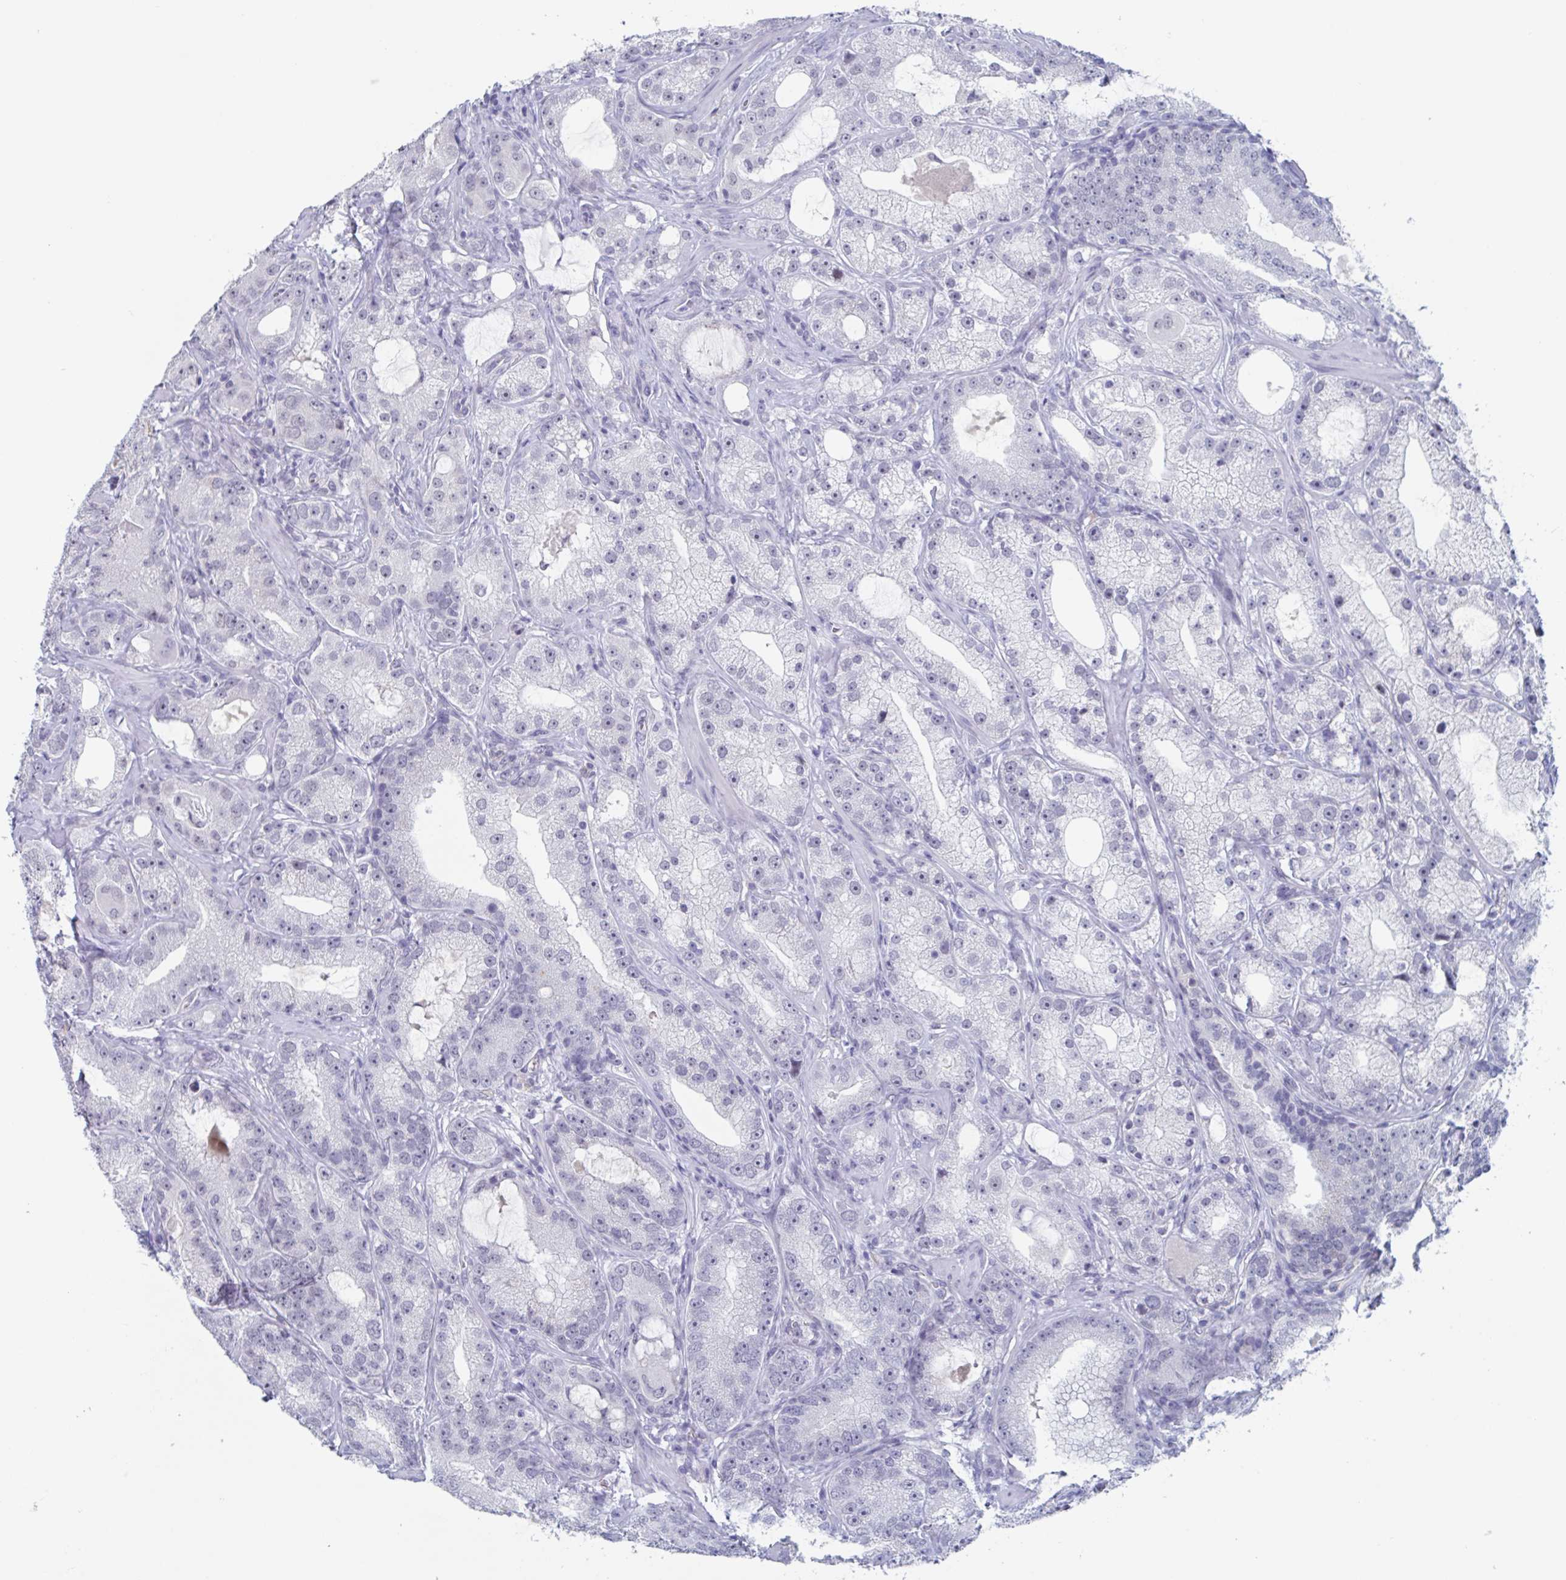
{"staining": {"intensity": "negative", "quantity": "none", "location": "none"}, "tissue": "prostate cancer", "cell_type": "Tumor cells", "image_type": "cancer", "snomed": [{"axis": "morphology", "description": "Adenocarcinoma, High grade"}, {"axis": "topography", "description": "Prostate"}], "caption": "A micrograph of human adenocarcinoma (high-grade) (prostate) is negative for staining in tumor cells.", "gene": "KDM4D", "patient": {"sex": "male", "age": 65}}